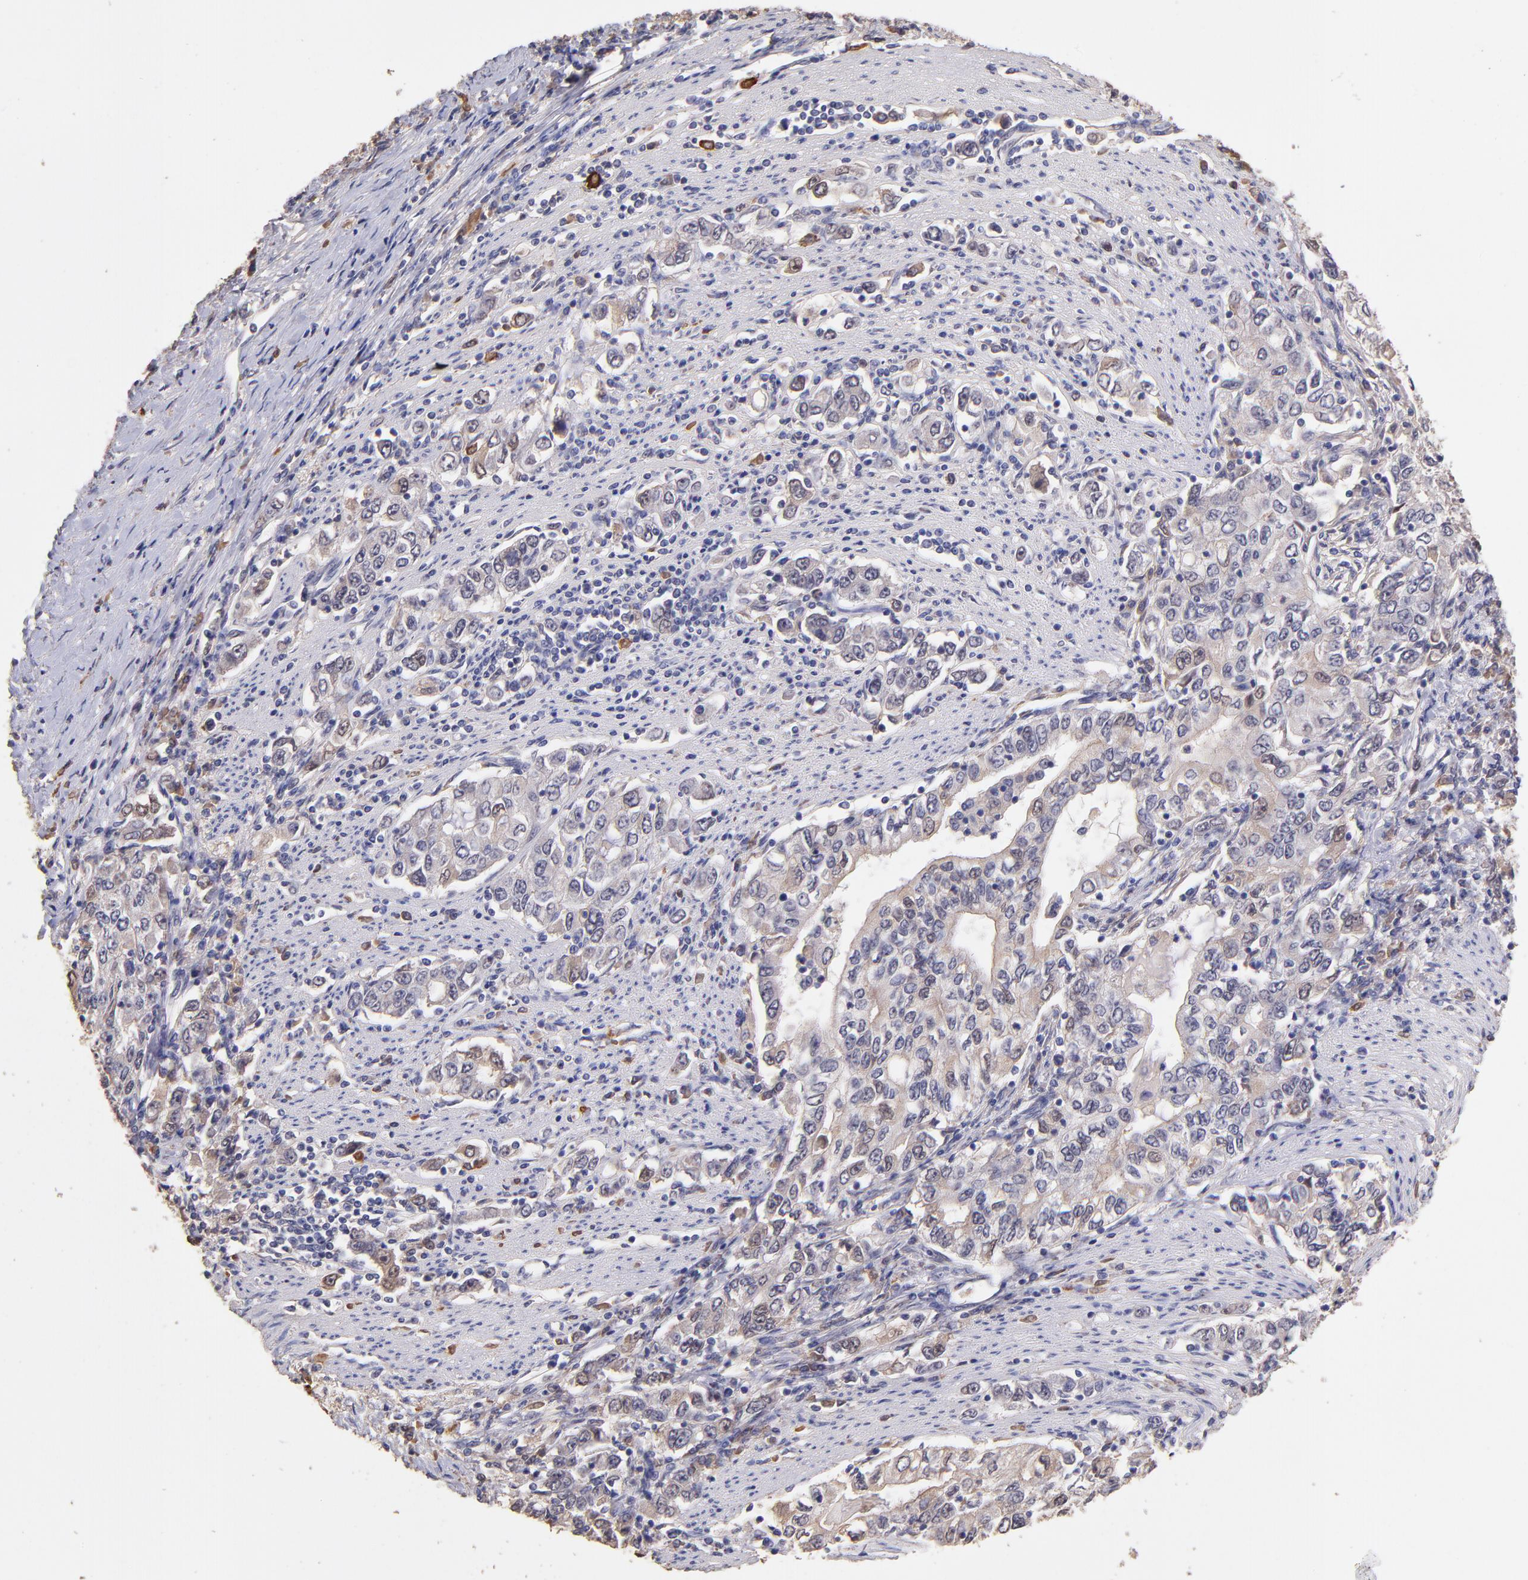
{"staining": {"intensity": "negative", "quantity": "none", "location": "none"}, "tissue": "stomach cancer", "cell_type": "Tumor cells", "image_type": "cancer", "snomed": [{"axis": "morphology", "description": "Adenocarcinoma, NOS"}, {"axis": "topography", "description": "Stomach, lower"}], "caption": "IHC of adenocarcinoma (stomach) displays no expression in tumor cells. (Immunohistochemistry, brightfield microscopy, high magnification).", "gene": "RNASEL", "patient": {"sex": "female", "age": 72}}